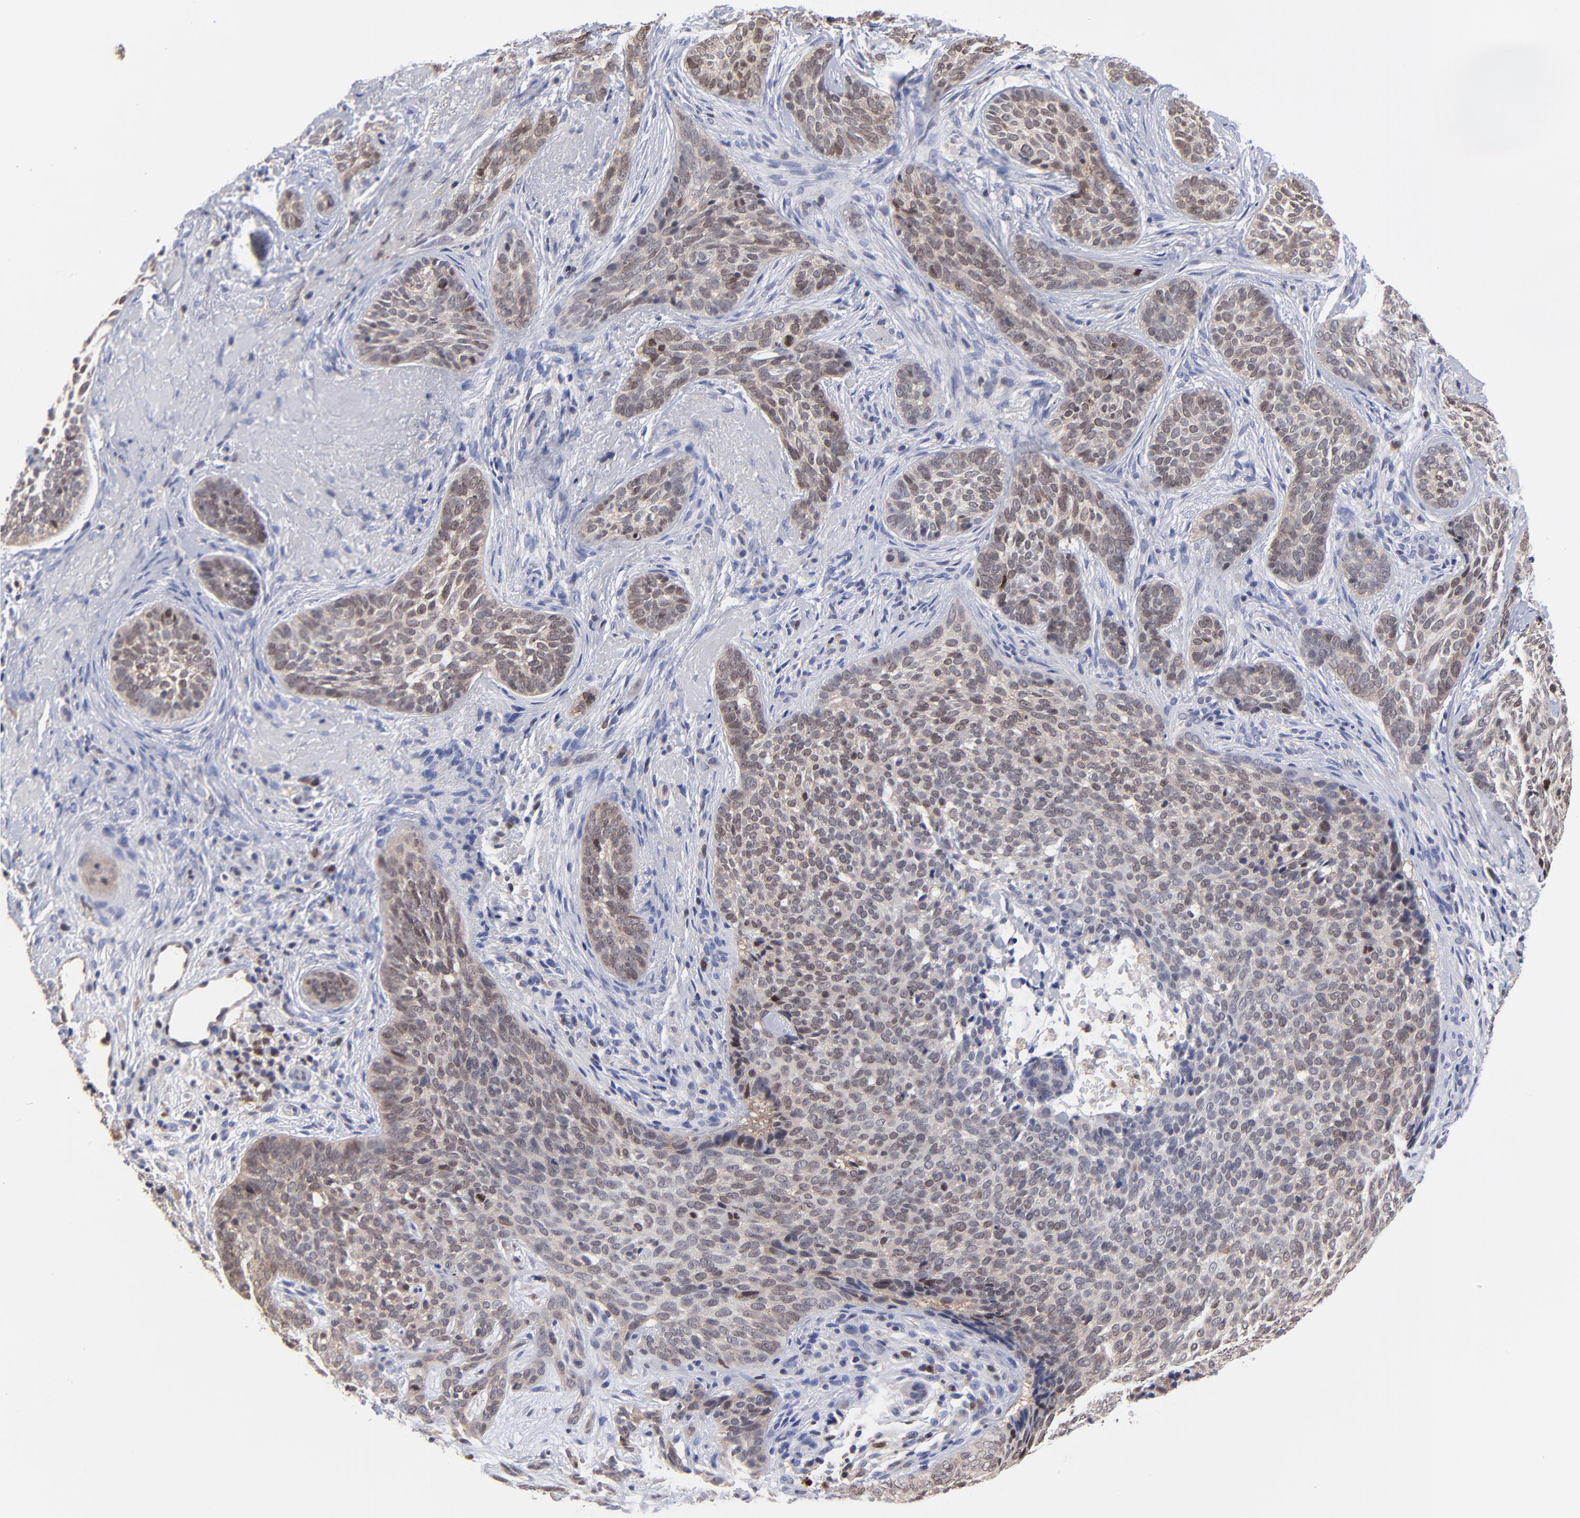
{"staining": {"intensity": "weak", "quantity": ">75%", "location": "cytoplasmic/membranous,nuclear"}, "tissue": "skin cancer", "cell_type": "Tumor cells", "image_type": "cancer", "snomed": [{"axis": "morphology", "description": "Basal cell carcinoma"}, {"axis": "topography", "description": "Skin"}], "caption": "Immunohistochemistry histopathology image of neoplastic tissue: skin cancer stained using immunohistochemistry (IHC) displays low levels of weak protein expression localized specifically in the cytoplasmic/membranous and nuclear of tumor cells, appearing as a cytoplasmic/membranous and nuclear brown color.", "gene": "DCTPP1", "patient": {"sex": "male", "age": 91}}